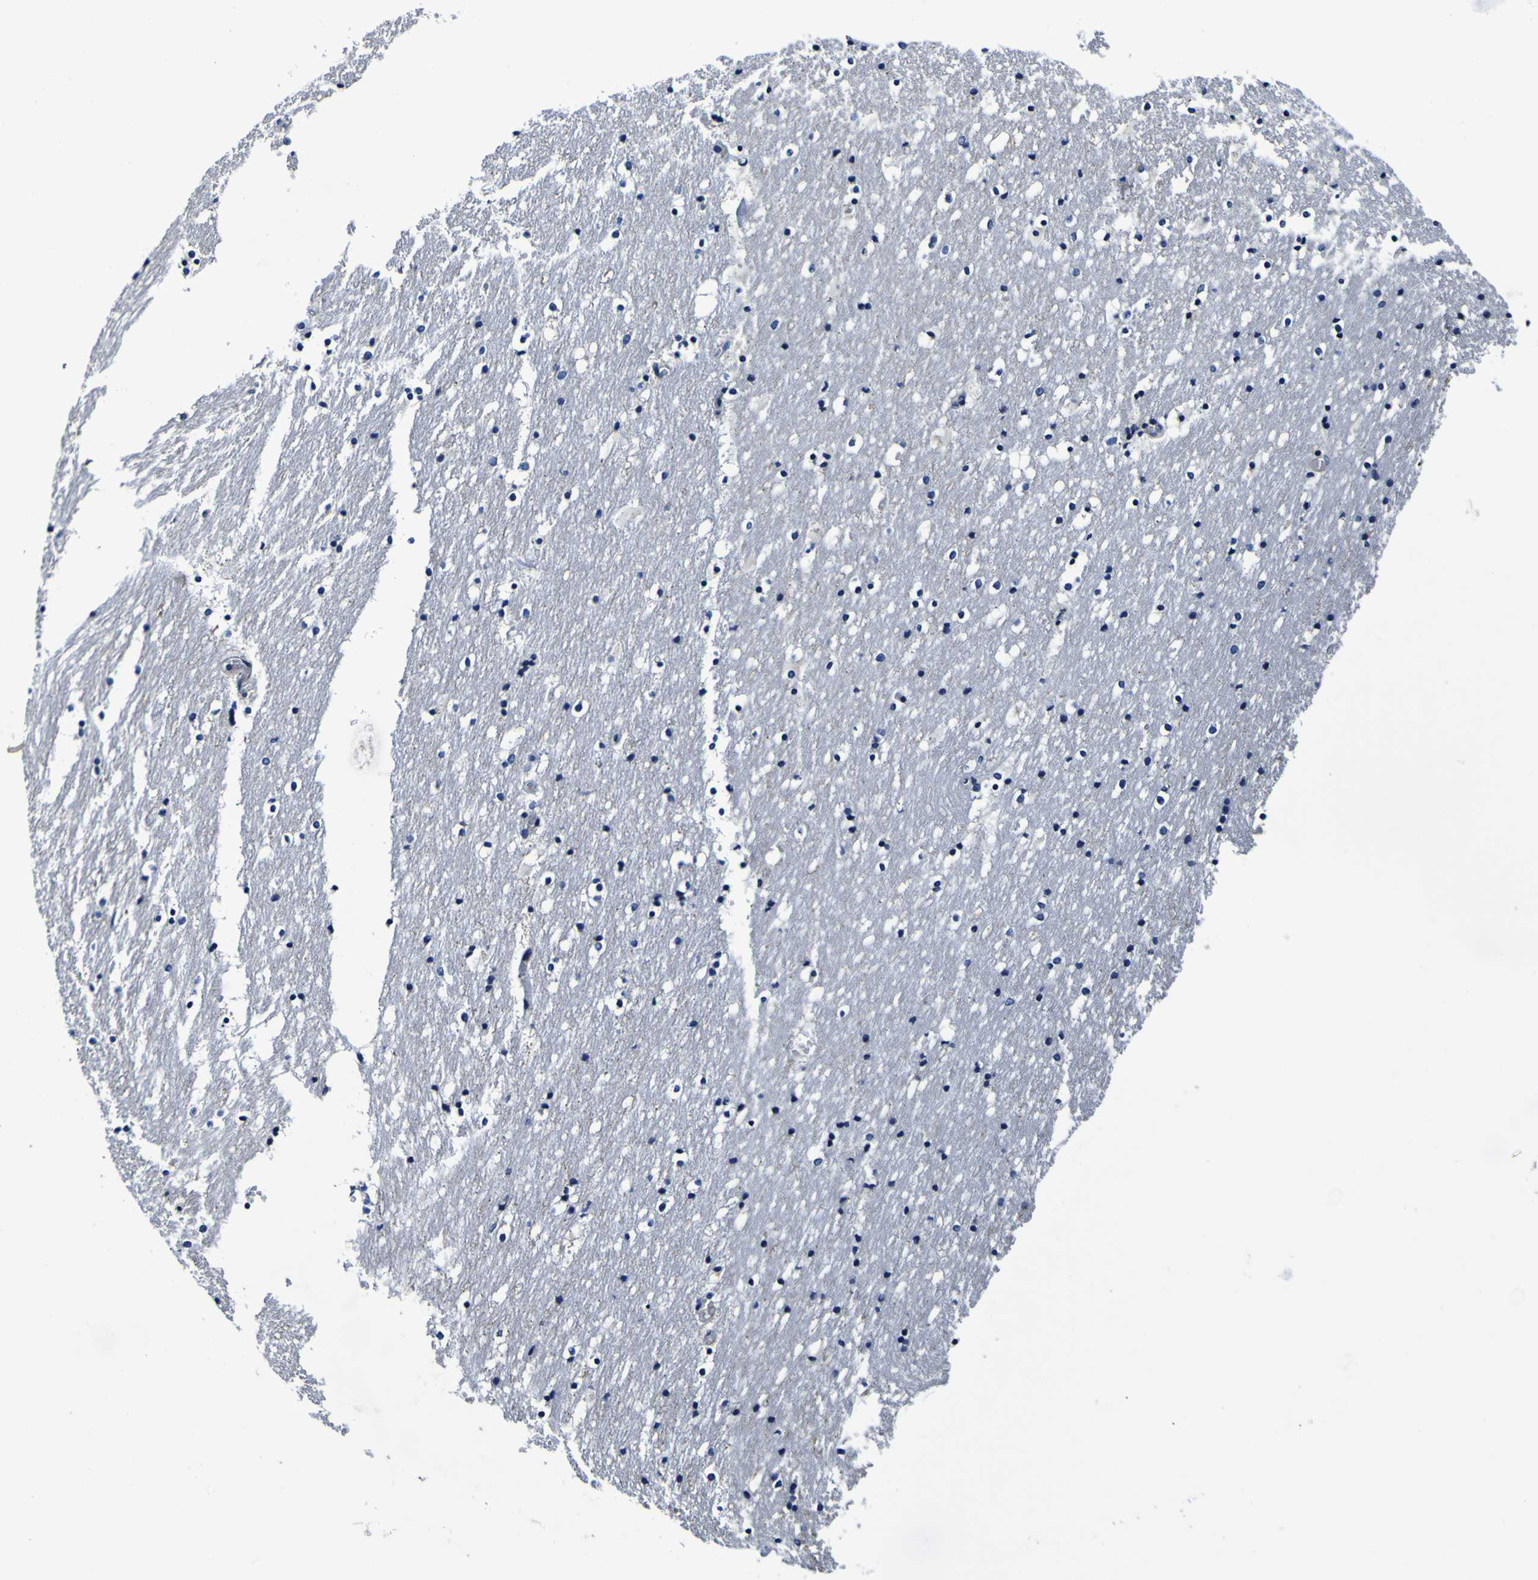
{"staining": {"intensity": "negative", "quantity": "none", "location": "none"}, "tissue": "caudate", "cell_type": "Glial cells", "image_type": "normal", "snomed": [{"axis": "morphology", "description": "Normal tissue, NOS"}, {"axis": "topography", "description": "Lateral ventricle wall"}], "caption": "This is an immunohistochemistry photomicrograph of benign human caudate. There is no staining in glial cells.", "gene": "PDLIM4", "patient": {"sex": "male", "age": 45}}